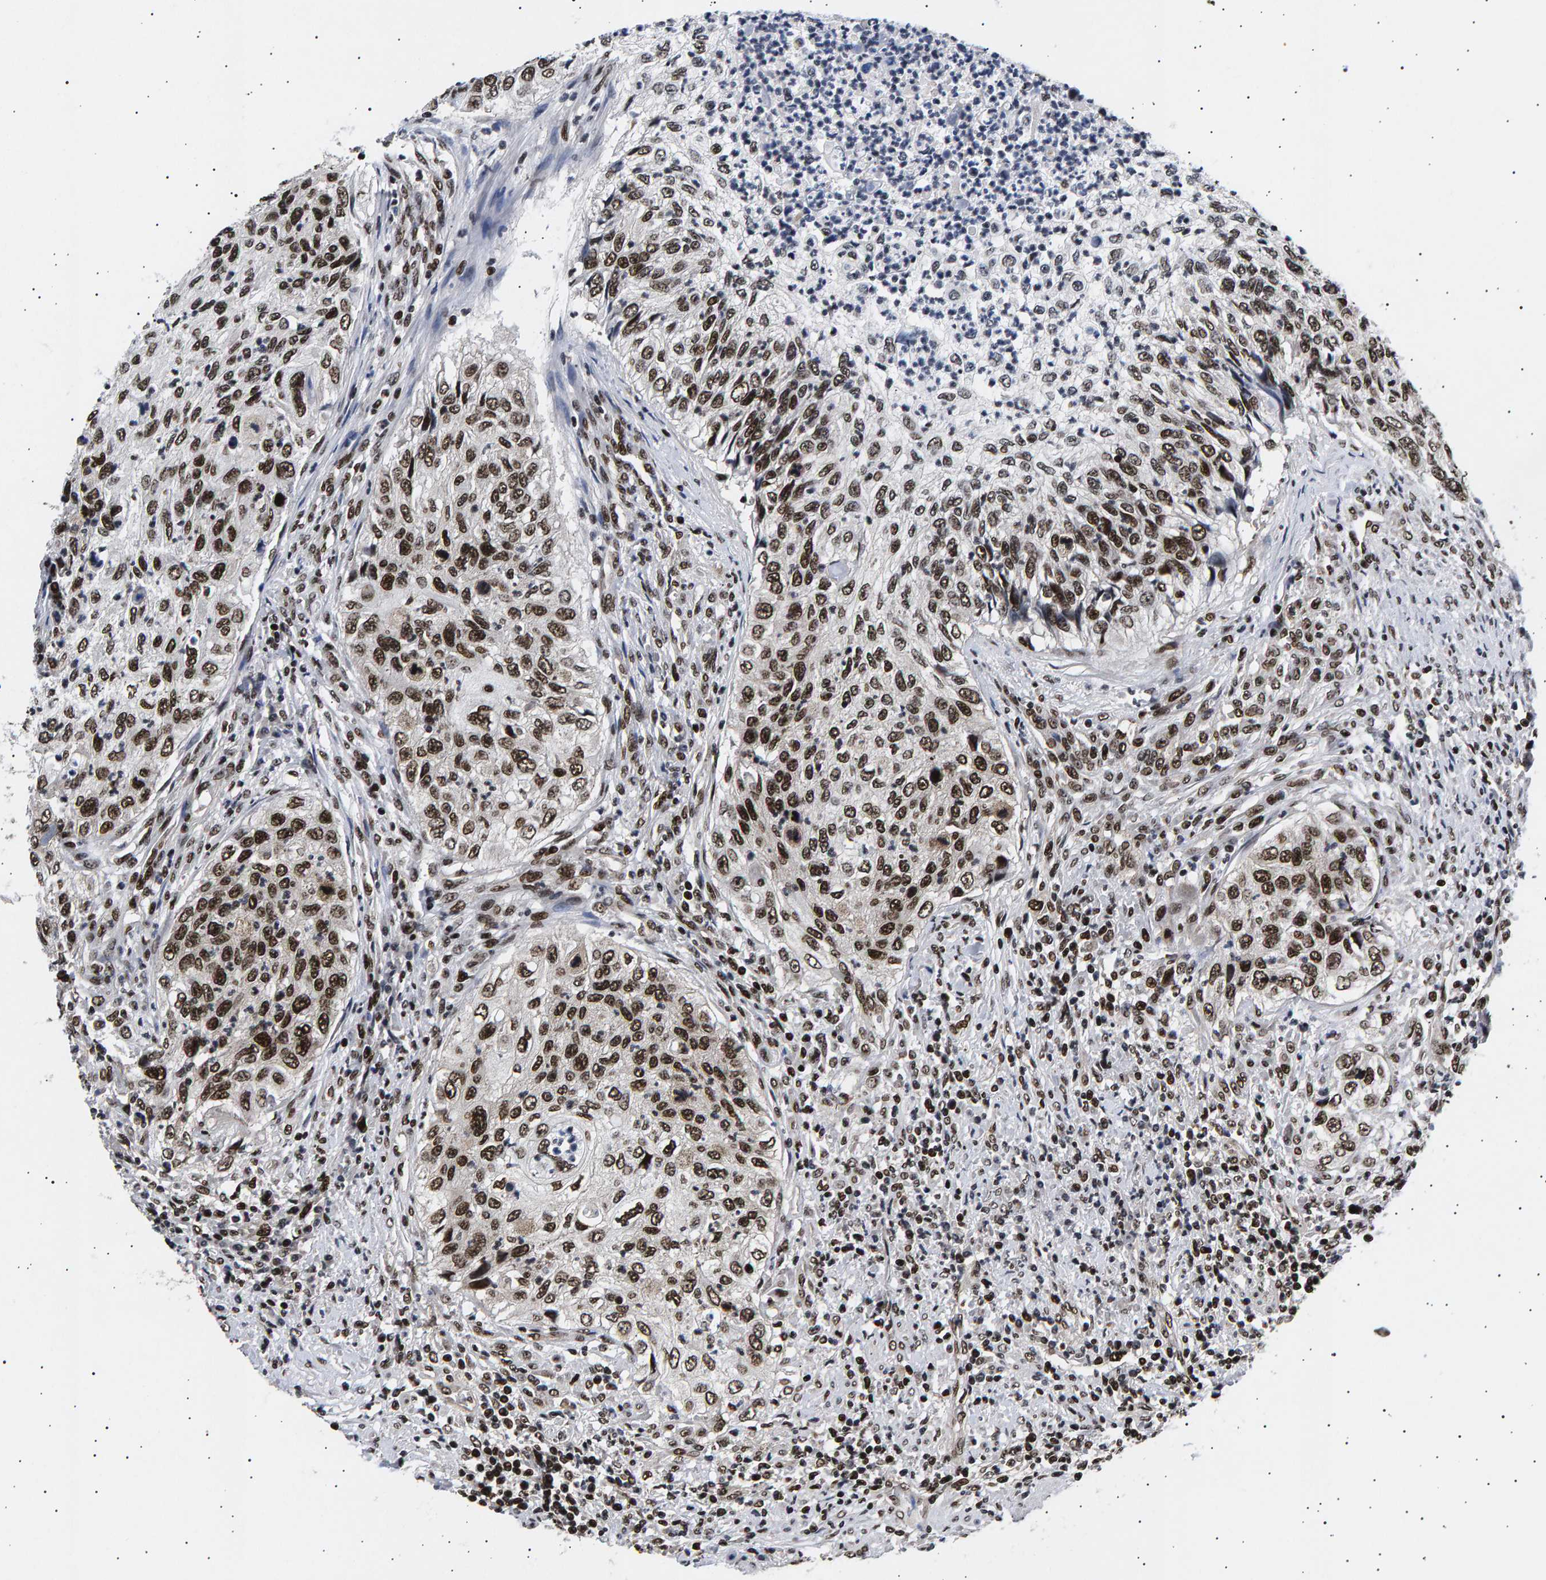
{"staining": {"intensity": "strong", "quantity": ">75%", "location": "nuclear"}, "tissue": "urothelial cancer", "cell_type": "Tumor cells", "image_type": "cancer", "snomed": [{"axis": "morphology", "description": "Urothelial carcinoma, High grade"}, {"axis": "topography", "description": "Urinary bladder"}], "caption": "Immunohistochemistry of urothelial cancer displays high levels of strong nuclear positivity in about >75% of tumor cells.", "gene": "ANKRD40", "patient": {"sex": "female", "age": 60}}